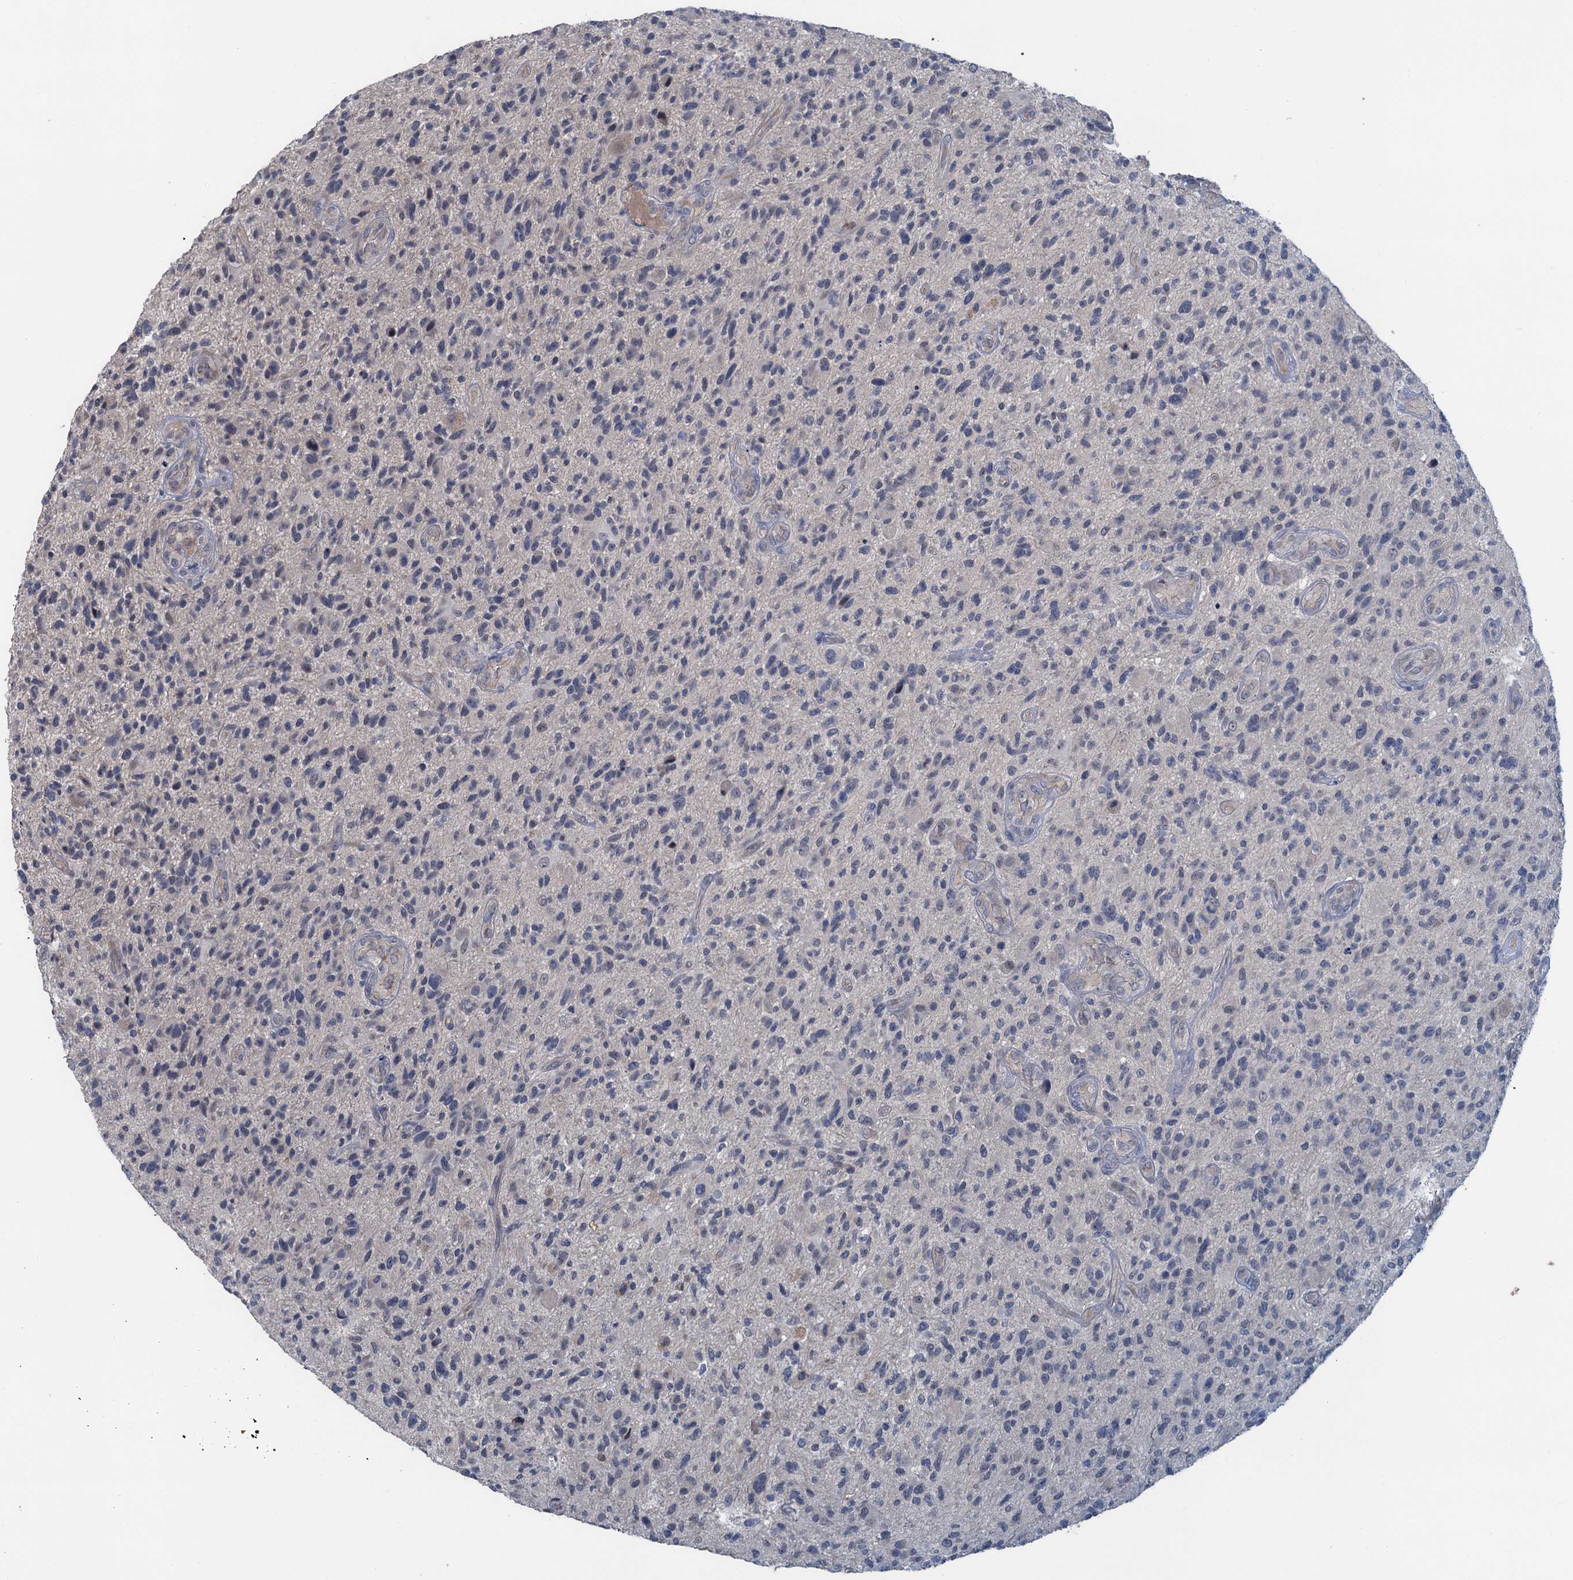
{"staining": {"intensity": "negative", "quantity": "none", "location": "none"}, "tissue": "glioma", "cell_type": "Tumor cells", "image_type": "cancer", "snomed": [{"axis": "morphology", "description": "Glioma, malignant, High grade"}, {"axis": "topography", "description": "Brain"}], "caption": "Immunohistochemistry (IHC) micrograph of human malignant glioma (high-grade) stained for a protein (brown), which displays no staining in tumor cells. (DAB immunohistochemistry with hematoxylin counter stain).", "gene": "MYO16", "patient": {"sex": "male", "age": 47}}